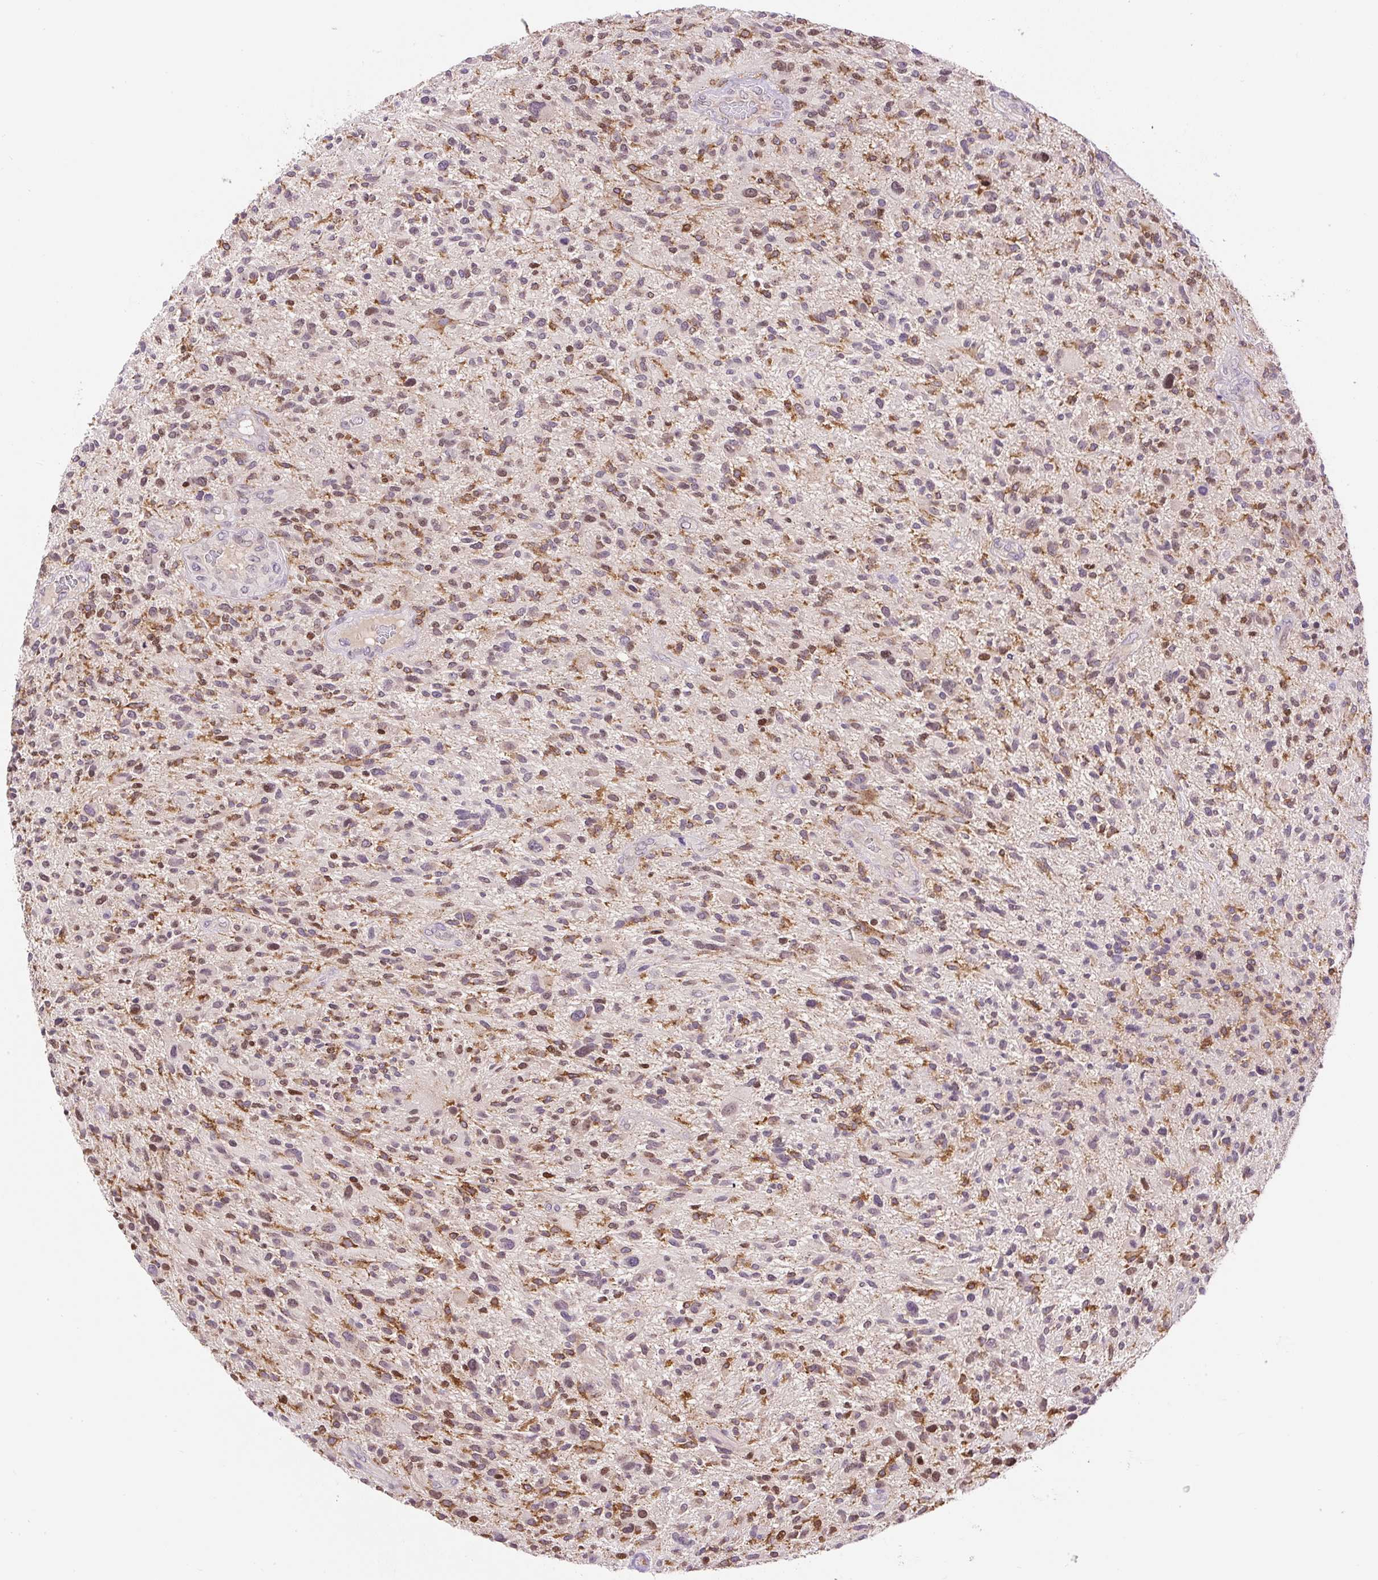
{"staining": {"intensity": "moderate", "quantity": ">75%", "location": "cytoplasmic/membranous,nuclear"}, "tissue": "glioma", "cell_type": "Tumor cells", "image_type": "cancer", "snomed": [{"axis": "morphology", "description": "Glioma, malignant, High grade"}, {"axis": "topography", "description": "Brain"}], "caption": "Immunohistochemistry image of glioma stained for a protein (brown), which displays medium levels of moderate cytoplasmic/membranous and nuclear staining in about >75% of tumor cells.", "gene": "CARD11", "patient": {"sex": "male", "age": 47}}